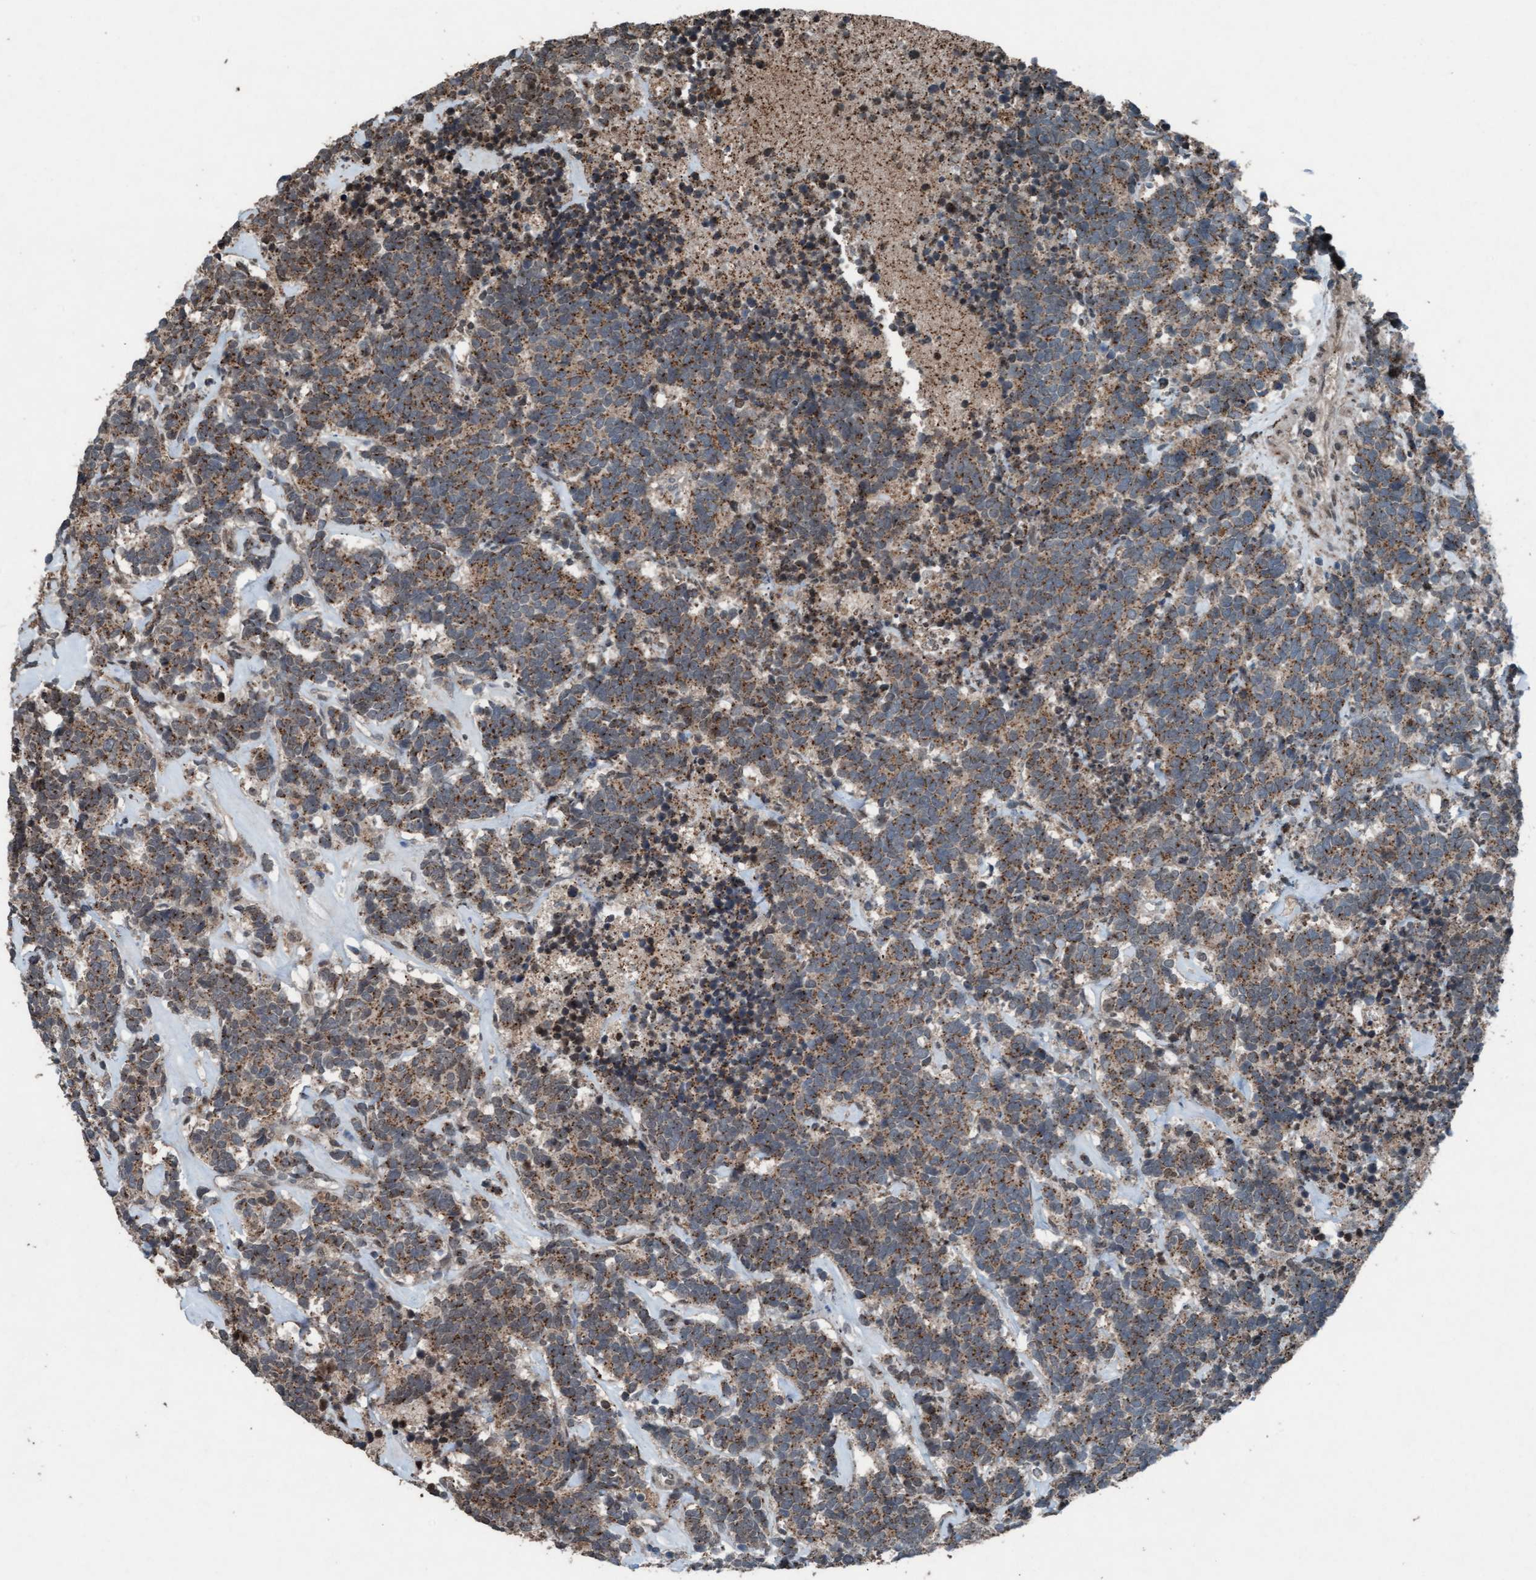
{"staining": {"intensity": "moderate", "quantity": ">75%", "location": "cytoplasmic/membranous"}, "tissue": "carcinoid", "cell_type": "Tumor cells", "image_type": "cancer", "snomed": [{"axis": "morphology", "description": "Carcinoma, NOS"}, {"axis": "morphology", "description": "Carcinoid, malignant, NOS"}, {"axis": "topography", "description": "Urinary bladder"}], "caption": "High-power microscopy captured an immunohistochemistry (IHC) histopathology image of carcinoid (malignant), revealing moderate cytoplasmic/membranous expression in about >75% of tumor cells. The staining was performed using DAB, with brown indicating positive protein expression. Nuclei are stained blue with hematoxylin.", "gene": "PLXNB2", "patient": {"sex": "male", "age": 57}}